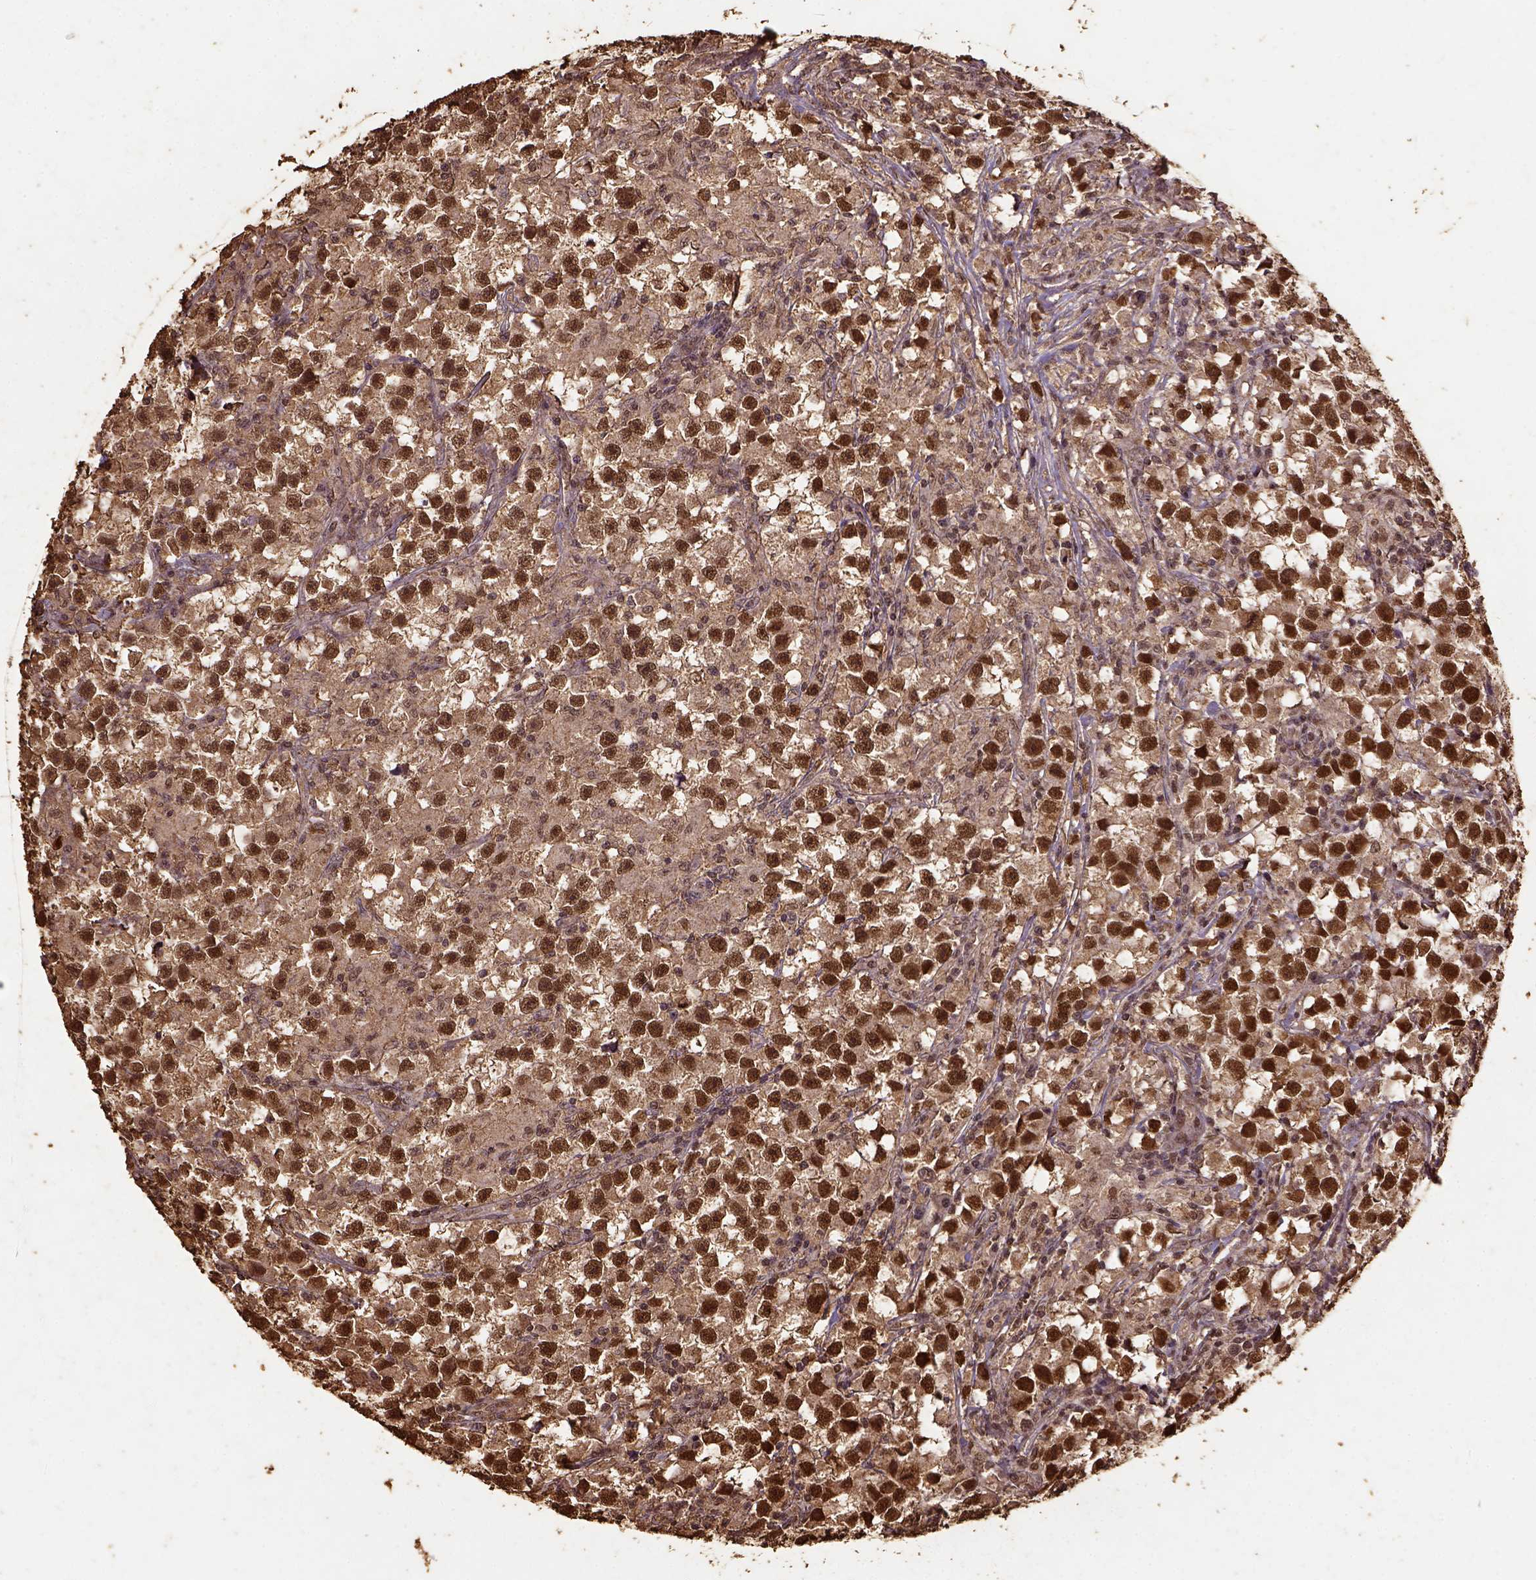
{"staining": {"intensity": "strong", "quantity": ">75%", "location": "nuclear"}, "tissue": "testis cancer", "cell_type": "Tumor cells", "image_type": "cancer", "snomed": [{"axis": "morphology", "description": "Seminoma, NOS"}, {"axis": "topography", "description": "Testis"}], "caption": "Testis seminoma stained with a brown dye reveals strong nuclear positive expression in approximately >75% of tumor cells.", "gene": "NACC1", "patient": {"sex": "male", "age": 33}}